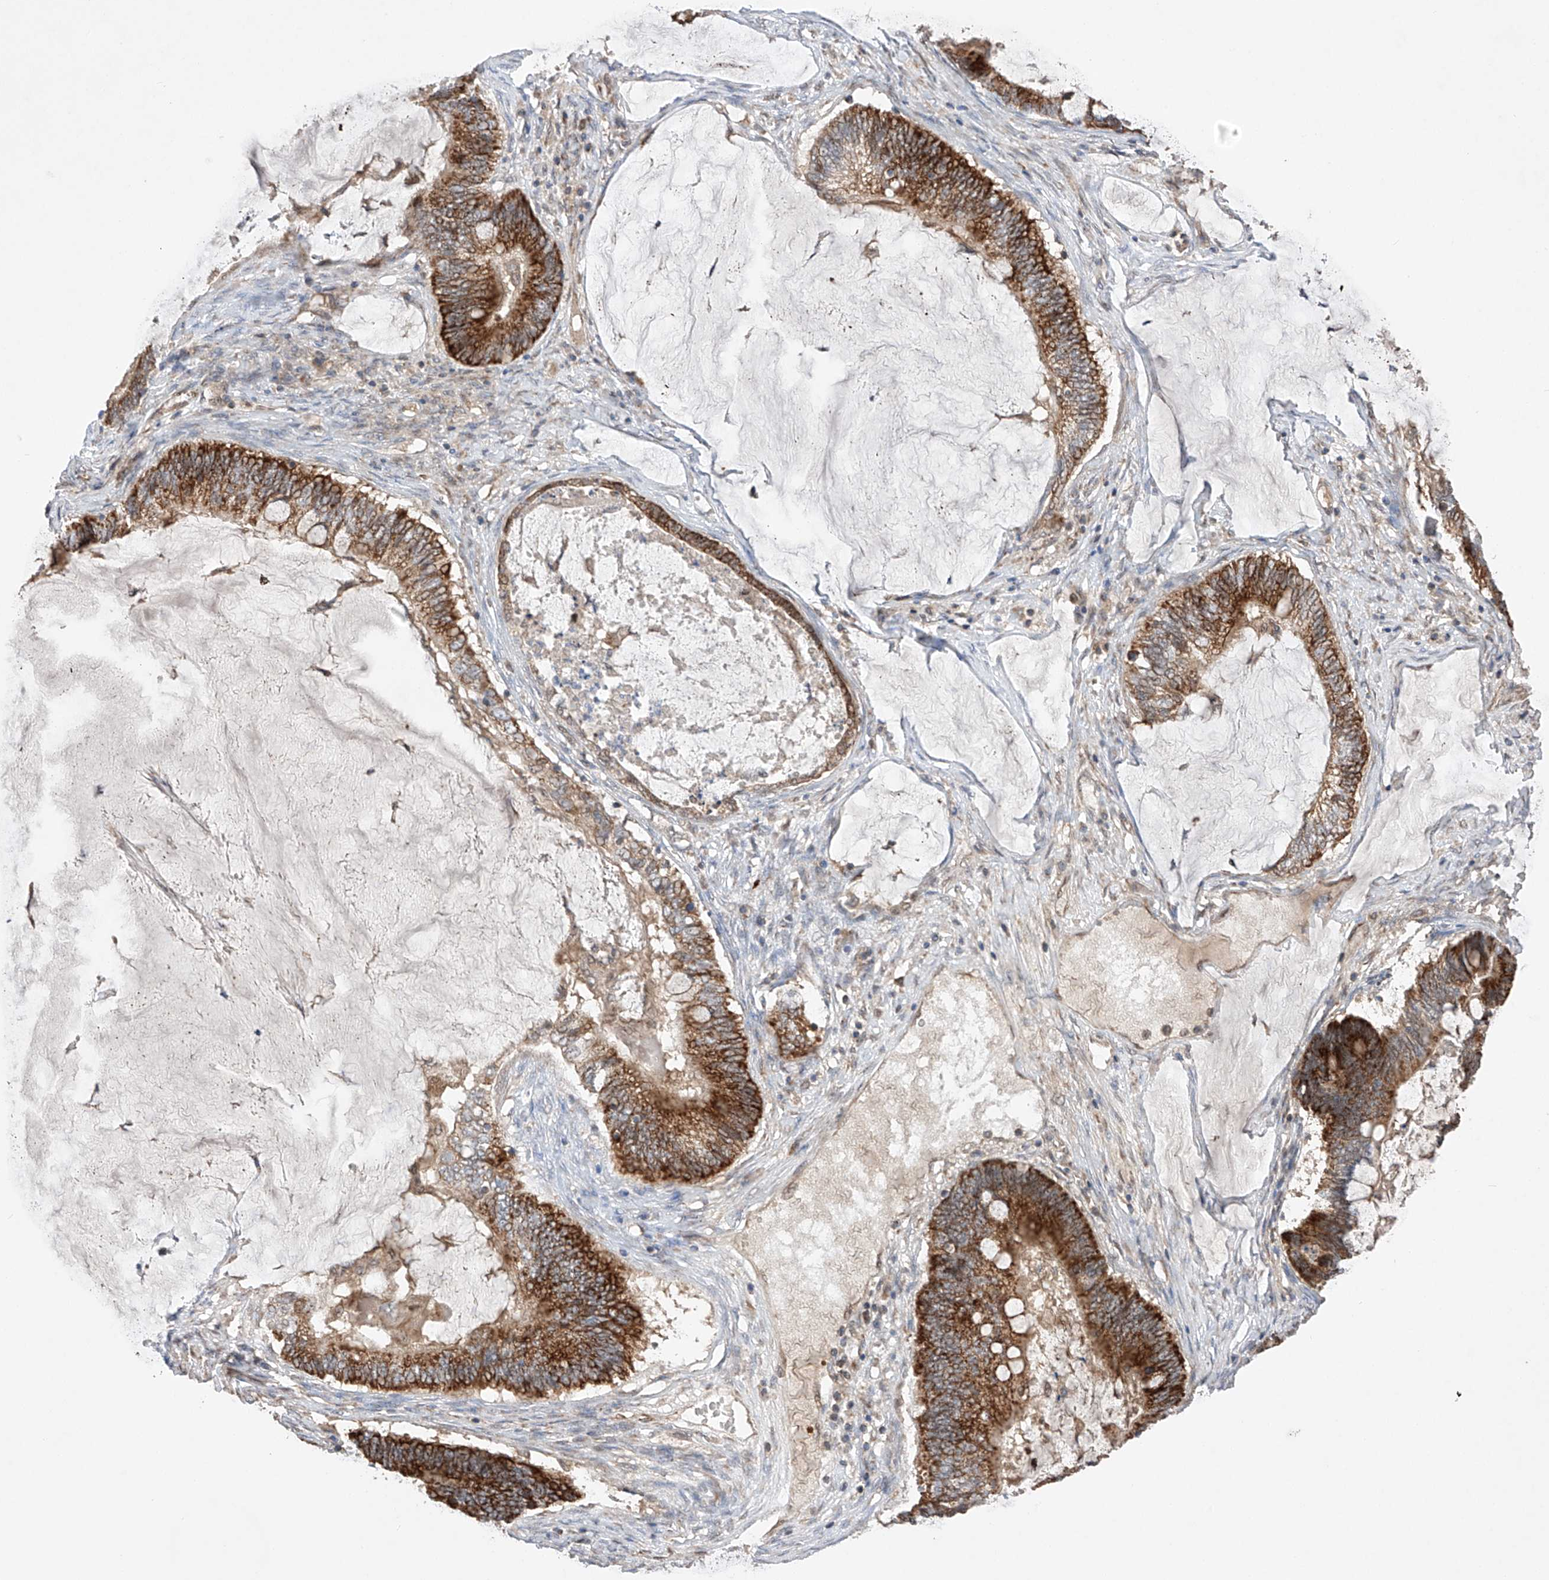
{"staining": {"intensity": "strong", "quantity": ">75%", "location": "cytoplasmic/membranous"}, "tissue": "ovarian cancer", "cell_type": "Tumor cells", "image_type": "cancer", "snomed": [{"axis": "morphology", "description": "Cystadenocarcinoma, mucinous, NOS"}, {"axis": "topography", "description": "Ovary"}], "caption": "Approximately >75% of tumor cells in ovarian cancer reveal strong cytoplasmic/membranous protein expression as visualized by brown immunohistochemical staining.", "gene": "SDHAF4", "patient": {"sex": "female", "age": 61}}